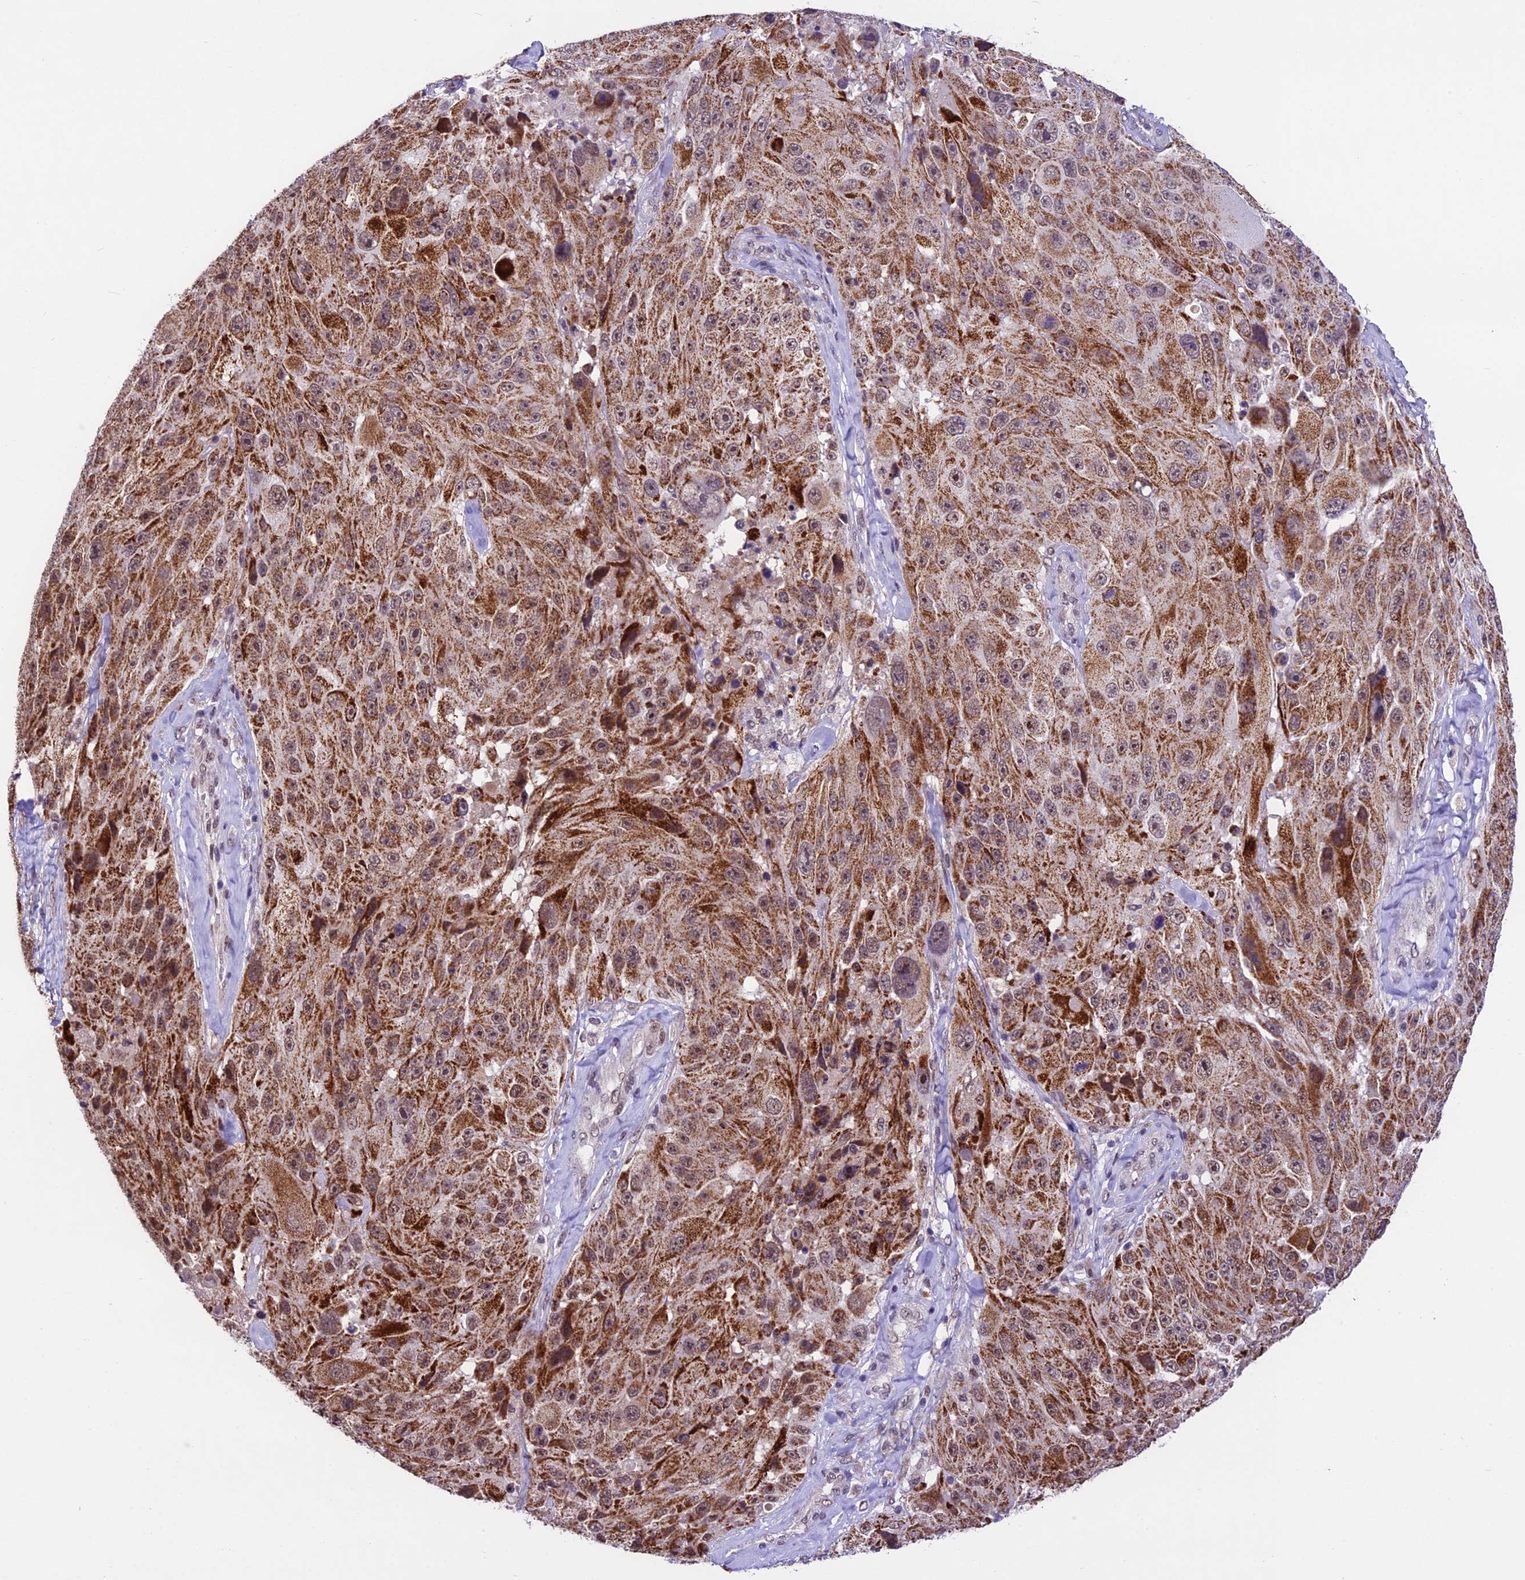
{"staining": {"intensity": "moderate", "quantity": ">75%", "location": "cytoplasmic/membranous"}, "tissue": "melanoma", "cell_type": "Tumor cells", "image_type": "cancer", "snomed": [{"axis": "morphology", "description": "Malignant melanoma, Metastatic site"}, {"axis": "topography", "description": "Lymph node"}], "caption": "Malignant melanoma (metastatic site) was stained to show a protein in brown. There is medium levels of moderate cytoplasmic/membranous expression in about >75% of tumor cells. (Brightfield microscopy of DAB IHC at high magnification).", "gene": "CARS2", "patient": {"sex": "male", "age": 62}}